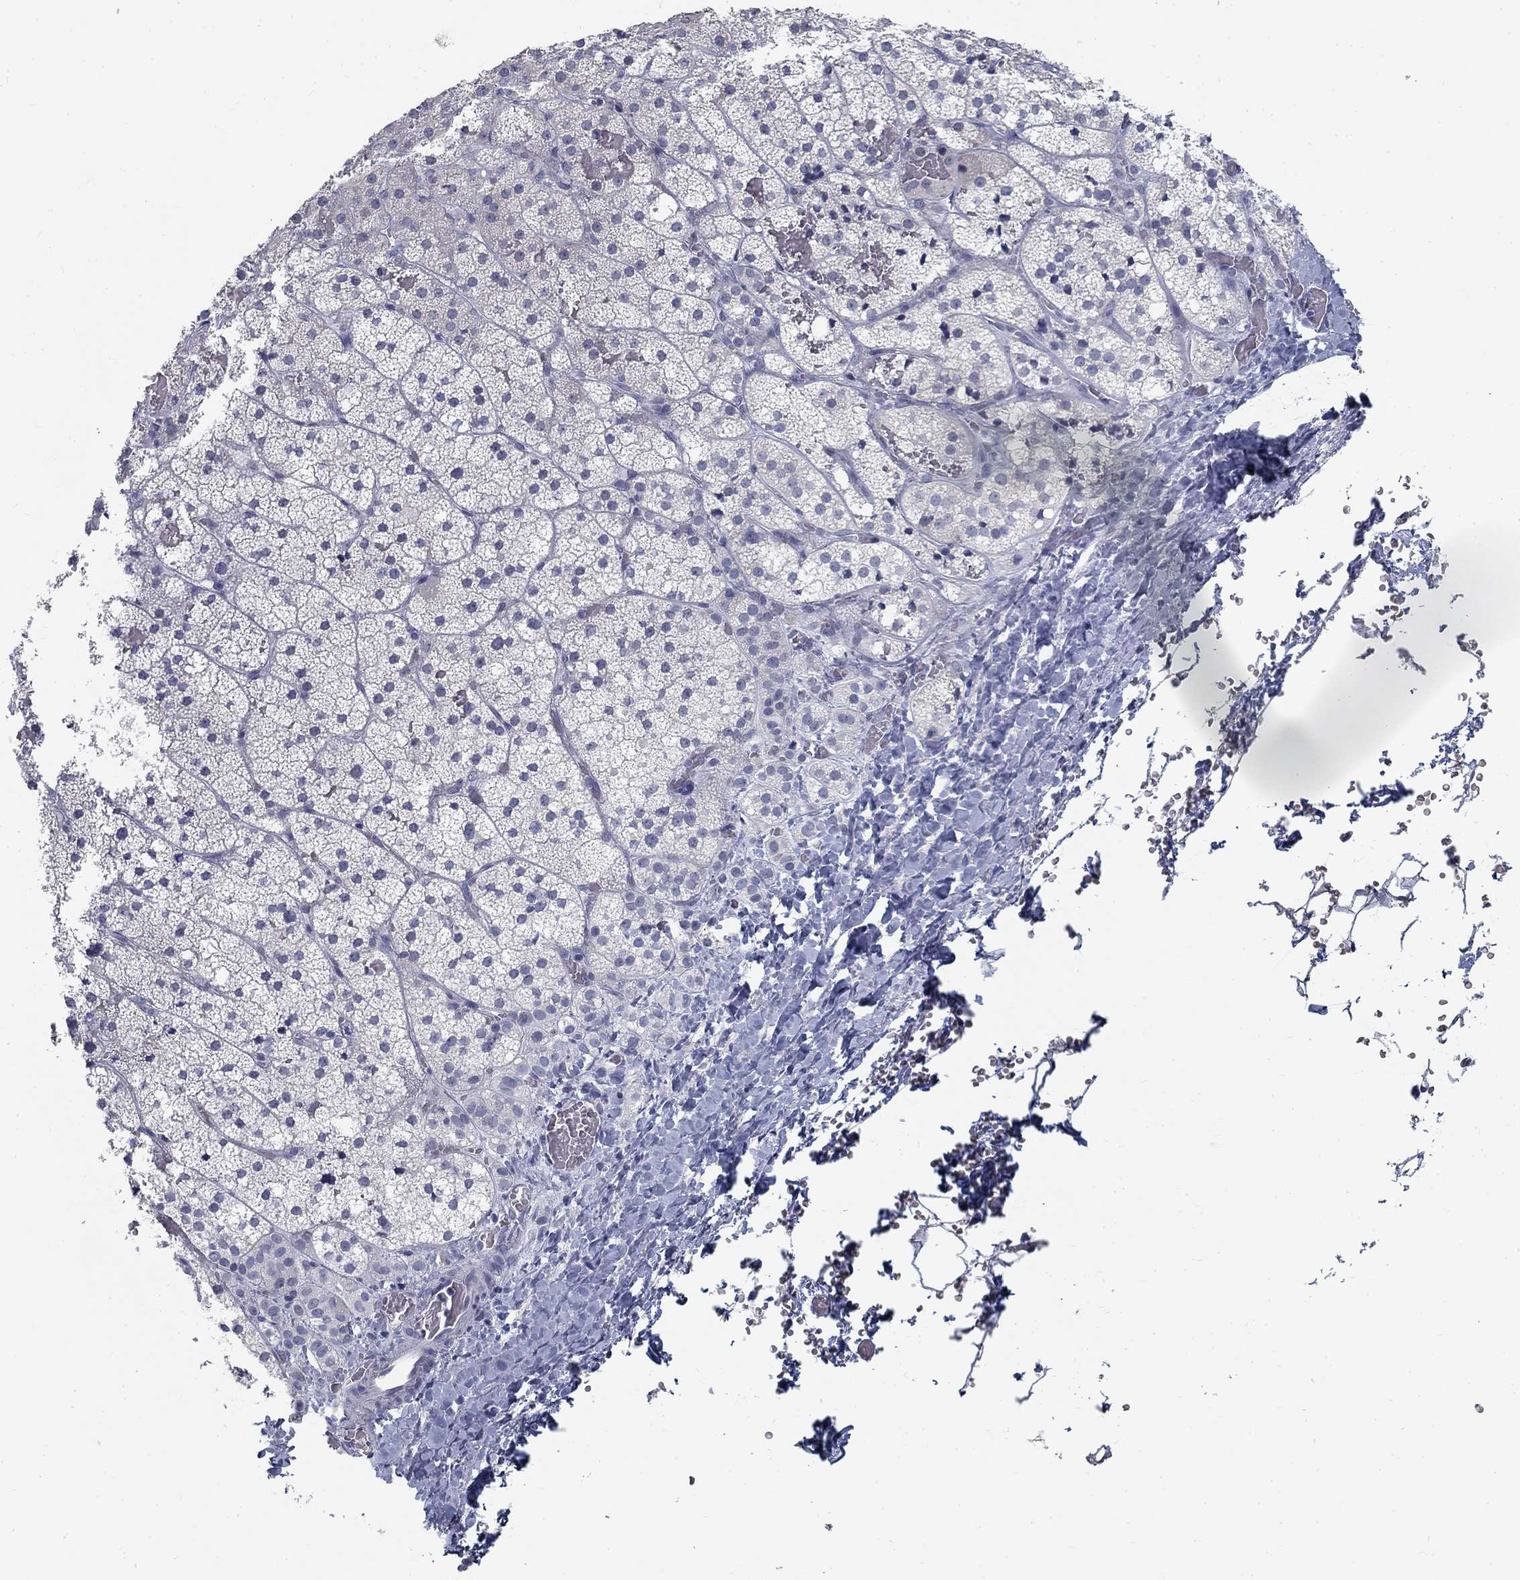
{"staining": {"intensity": "negative", "quantity": "none", "location": "none"}, "tissue": "adrenal gland", "cell_type": "Glandular cells", "image_type": "normal", "snomed": [{"axis": "morphology", "description": "Normal tissue, NOS"}, {"axis": "topography", "description": "Adrenal gland"}], "caption": "Protein analysis of normal adrenal gland demonstrates no significant staining in glandular cells. Nuclei are stained in blue.", "gene": "ATP1A3", "patient": {"sex": "male", "age": 53}}